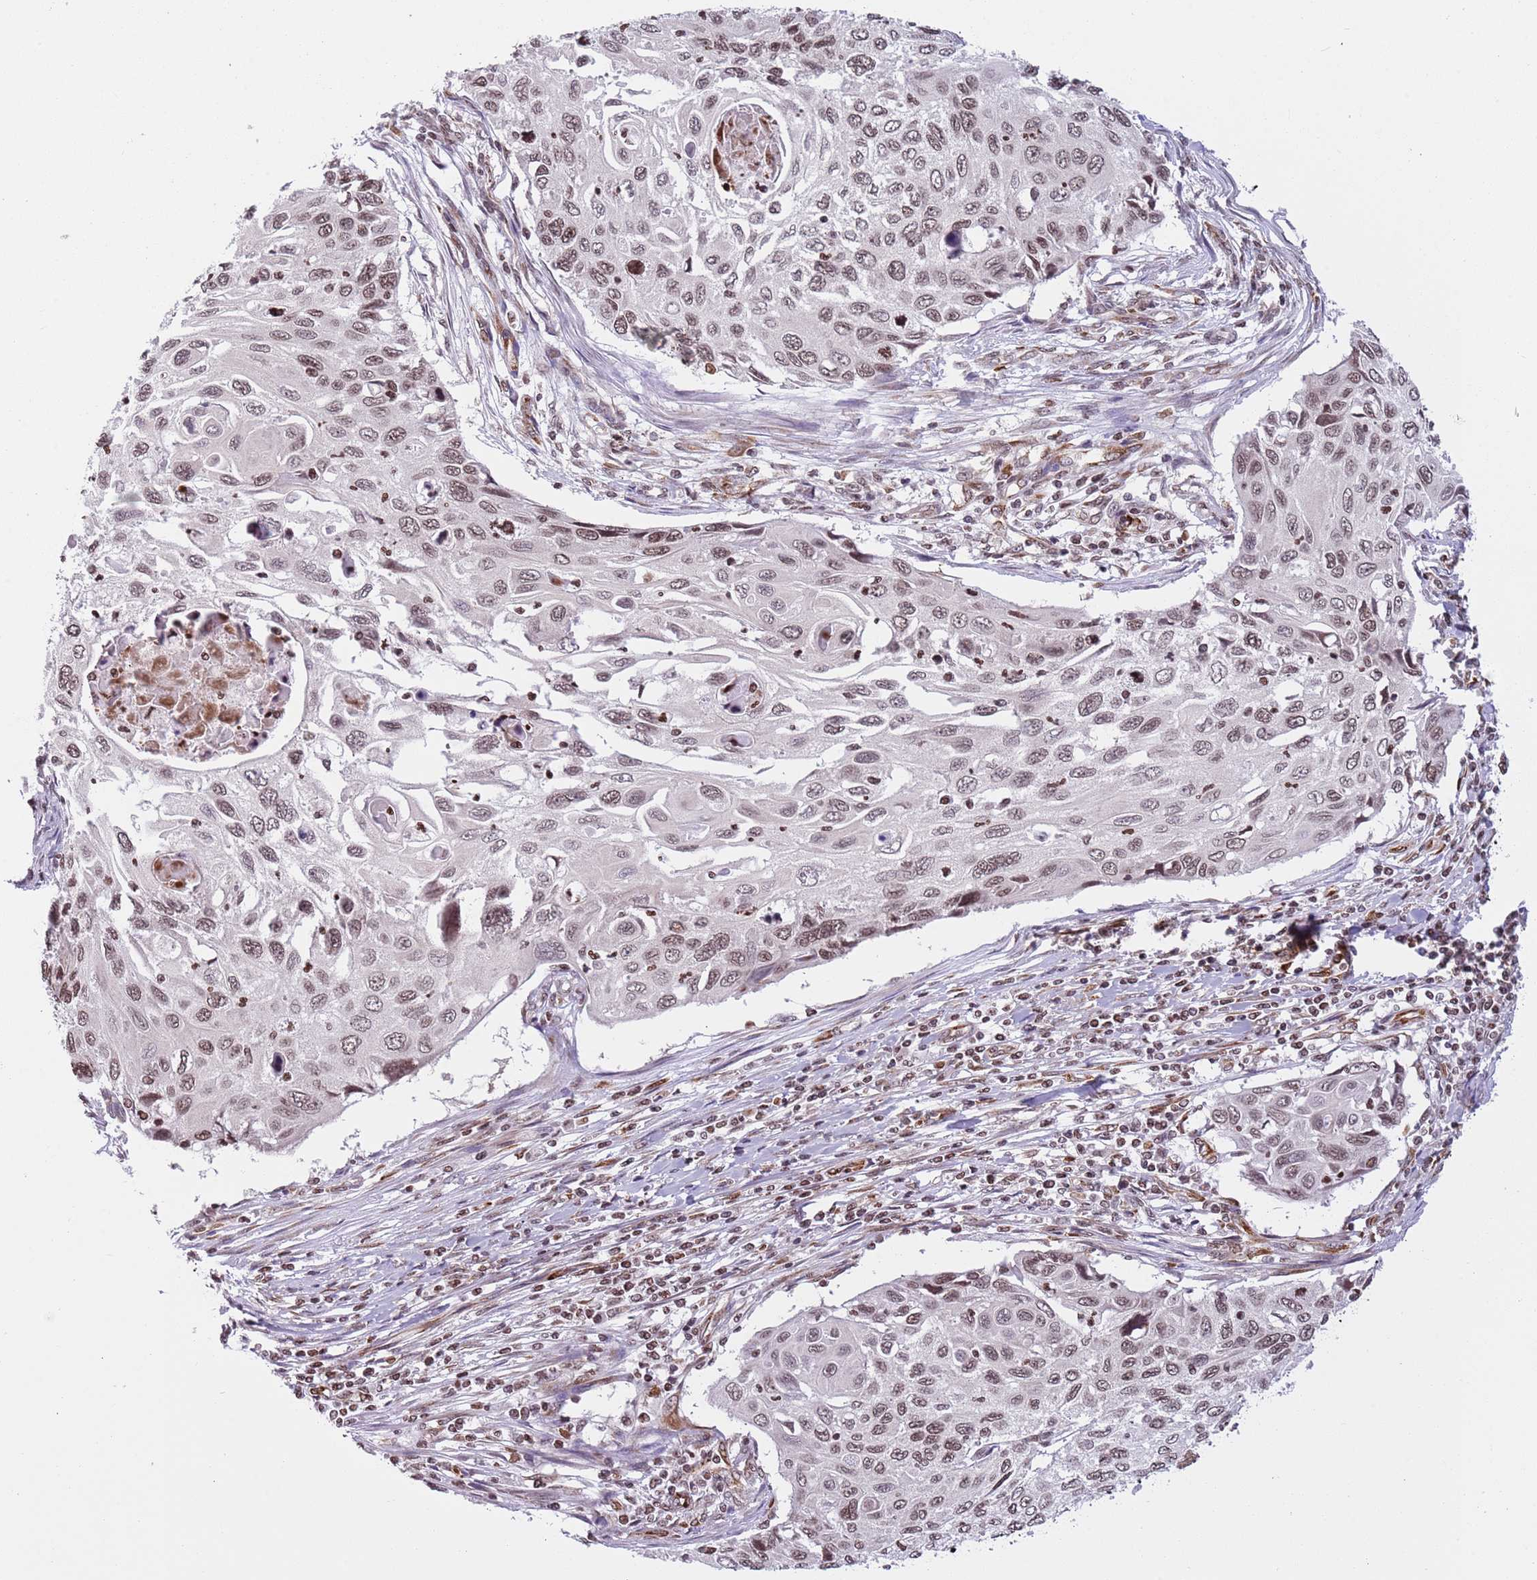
{"staining": {"intensity": "weak", "quantity": ">75%", "location": "nuclear"}, "tissue": "cervical cancer", "cell_type": "Tumor cells", "image_type": "cancer", "snomed": [{"axis": "morphology", "description": "Squamous cell carcinoma, NOS"}, {"axis": "topography", "description": "Cervix"}], "caption": "A high-resolution photomicrograph shows immunohistochemistry staining of cervical cancer, which reveals weak nuclear expression in approximately >75% of tumor cells.", "gene": "NRIP1", "patient": {"sex": "female", "age": 70}}